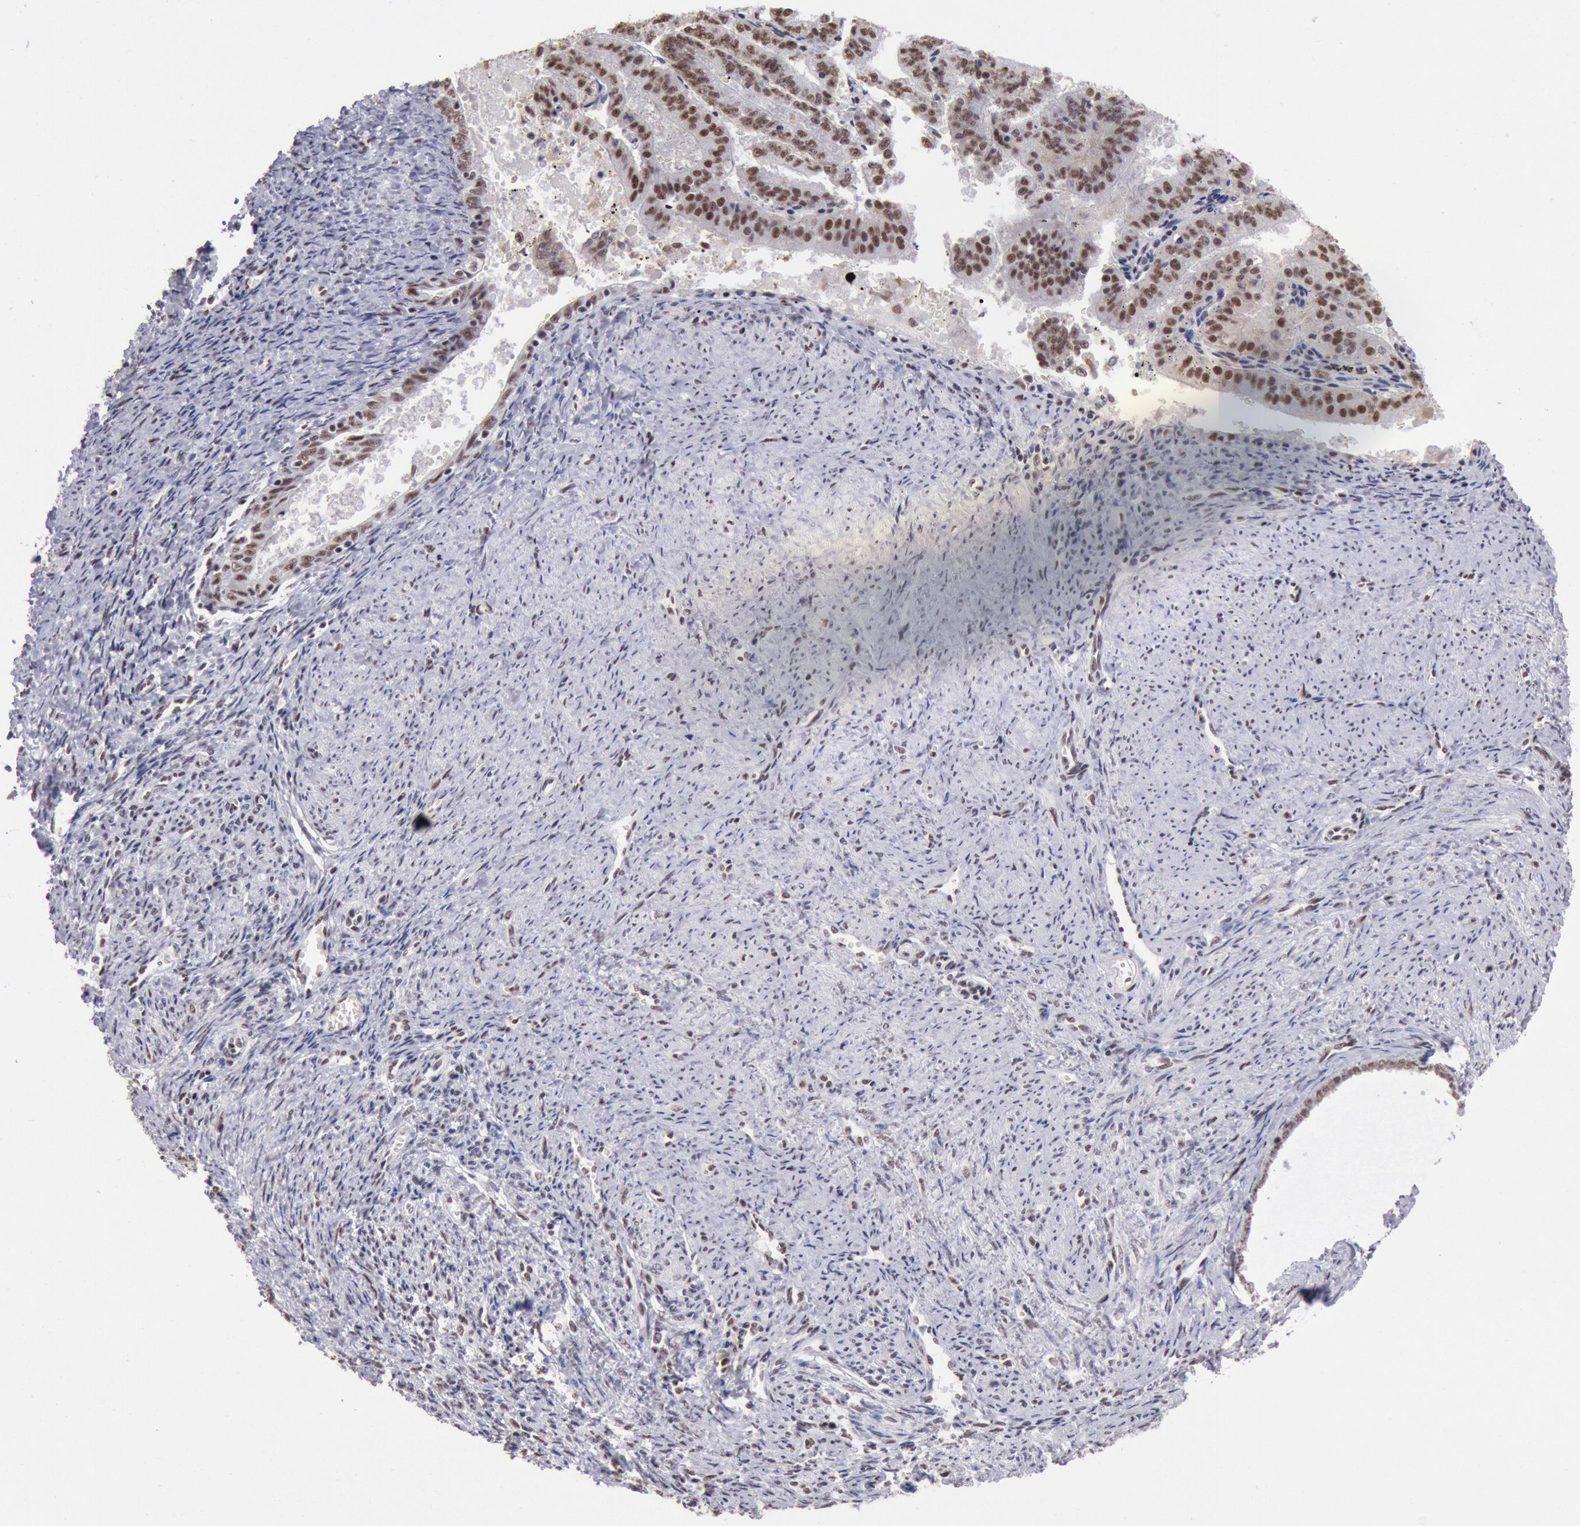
{"staining": {"intensity": "moderate", "quantity": "25%-75%", "location": "cytoplasmic/membranous,nuclear"}, "tissue": "endometrial cancer", "cell_type": "Tumor cells", "image_type": "cancer", "snomed": [{"axis": "morphology", "description": "Adenocarcinoma, NOS"}, {"axis": "topography", "description": "Endometrium"}], "caption": "Immunohistochemistry (IHC) (DAB) staining of human endometrial adenocarcinoma exhibits moderate cytoplasmic/membranous and nuclear protein positivity in approximately 25%-75% of tumor cells.", "gene": "SNRPD3", "patient": {"sex": "female", "age": 66}}